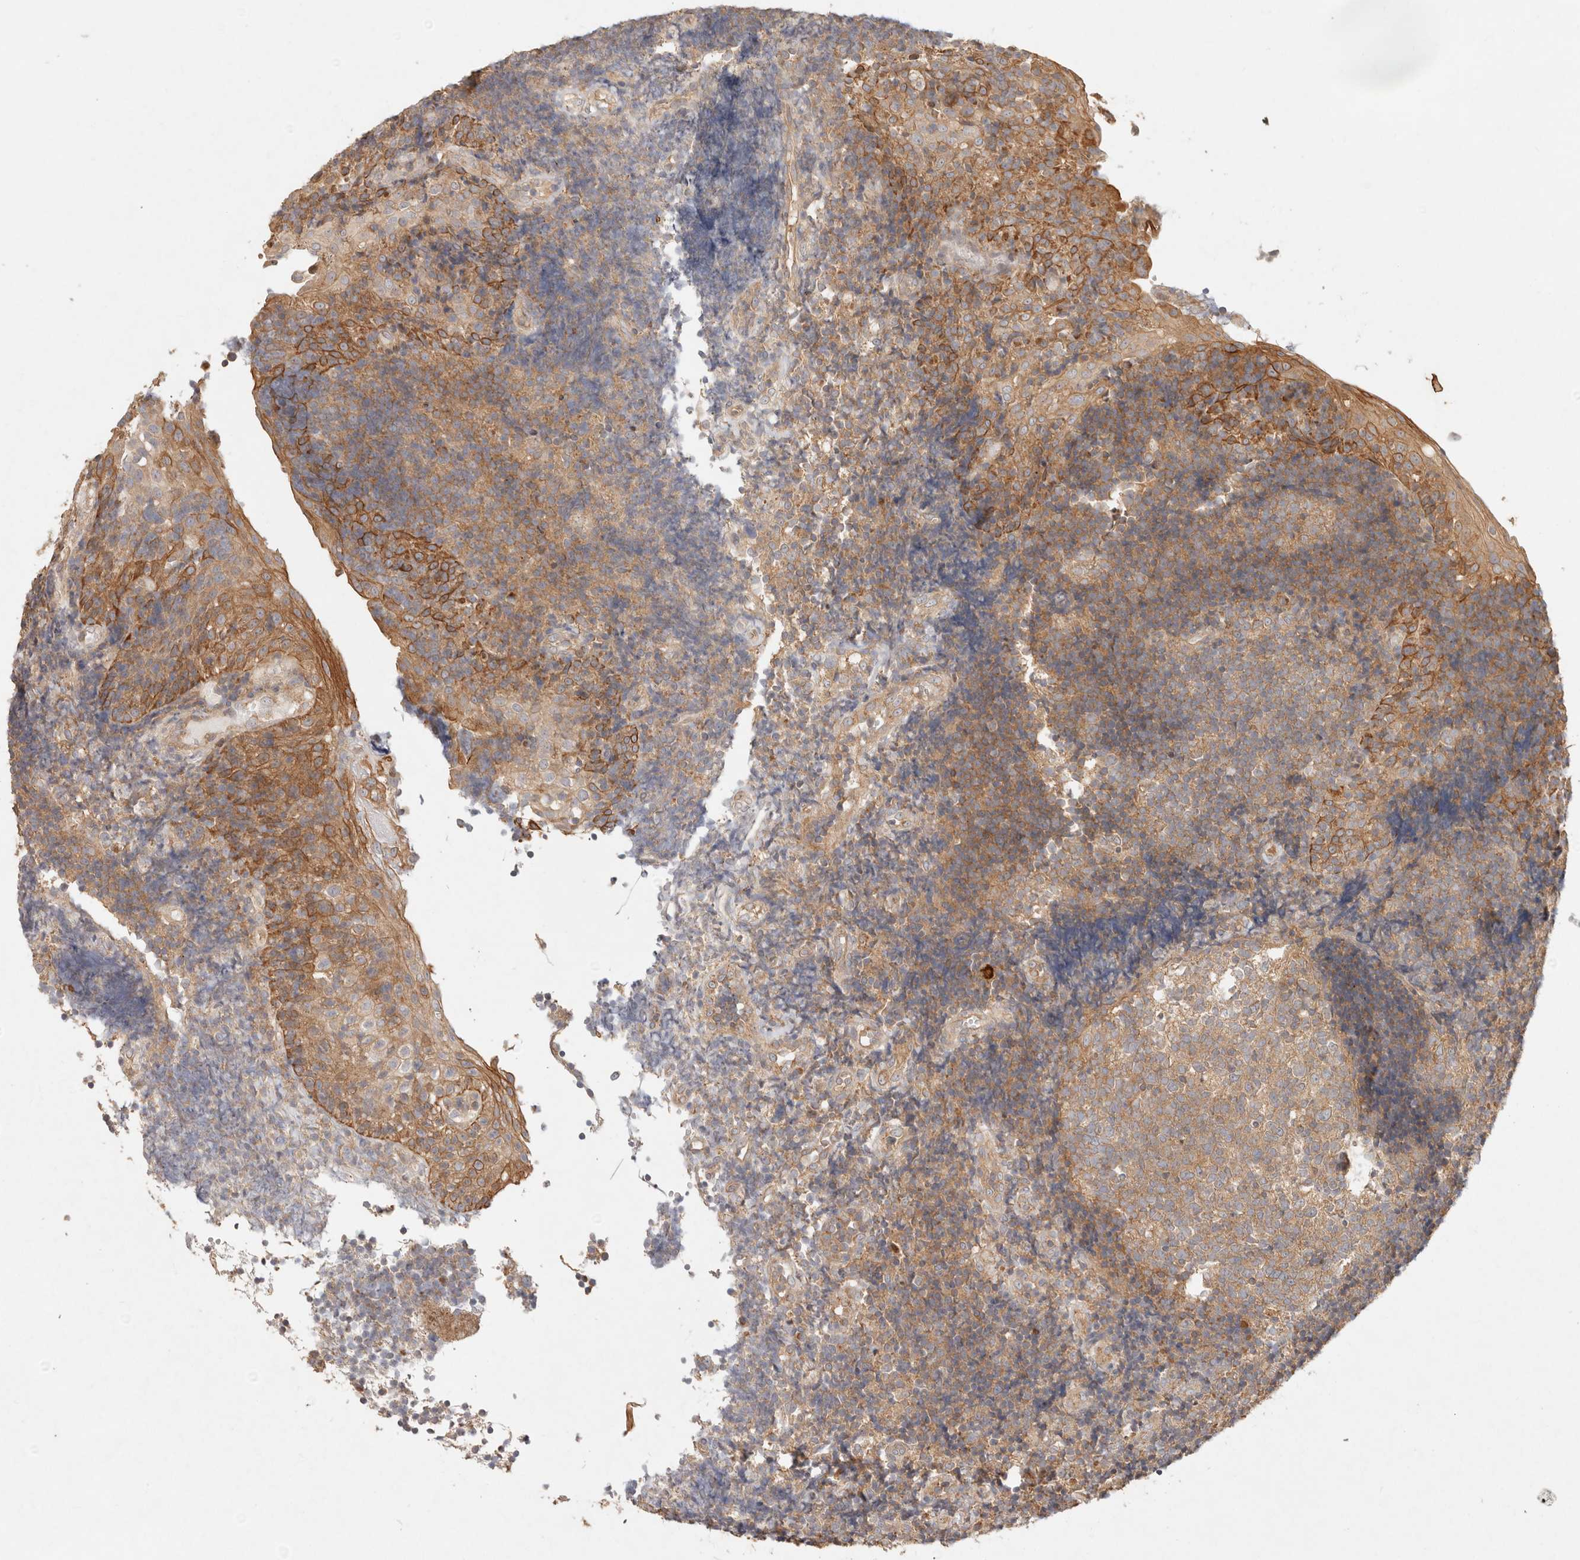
{"staining": {"intensity": "moderate", "quantity": ">75%", "location": "cytoplasmic/membranous"}, "tissue": "tonsil", "cell_type": "Germinal center cells", "image_type": "normal", "snomed": [{"axis": "morphology", "description": "Normal tissue, NOS"}, {"axis": "topography", "description": "Tonsil"}], "caption": "The immunohistochemical stain highlights moderate cytoplasmic/membranous expression in germinal center cells of benign tonsil.", "gene": "HECTD3", "patient": {"sex": "female", "age": 40}}